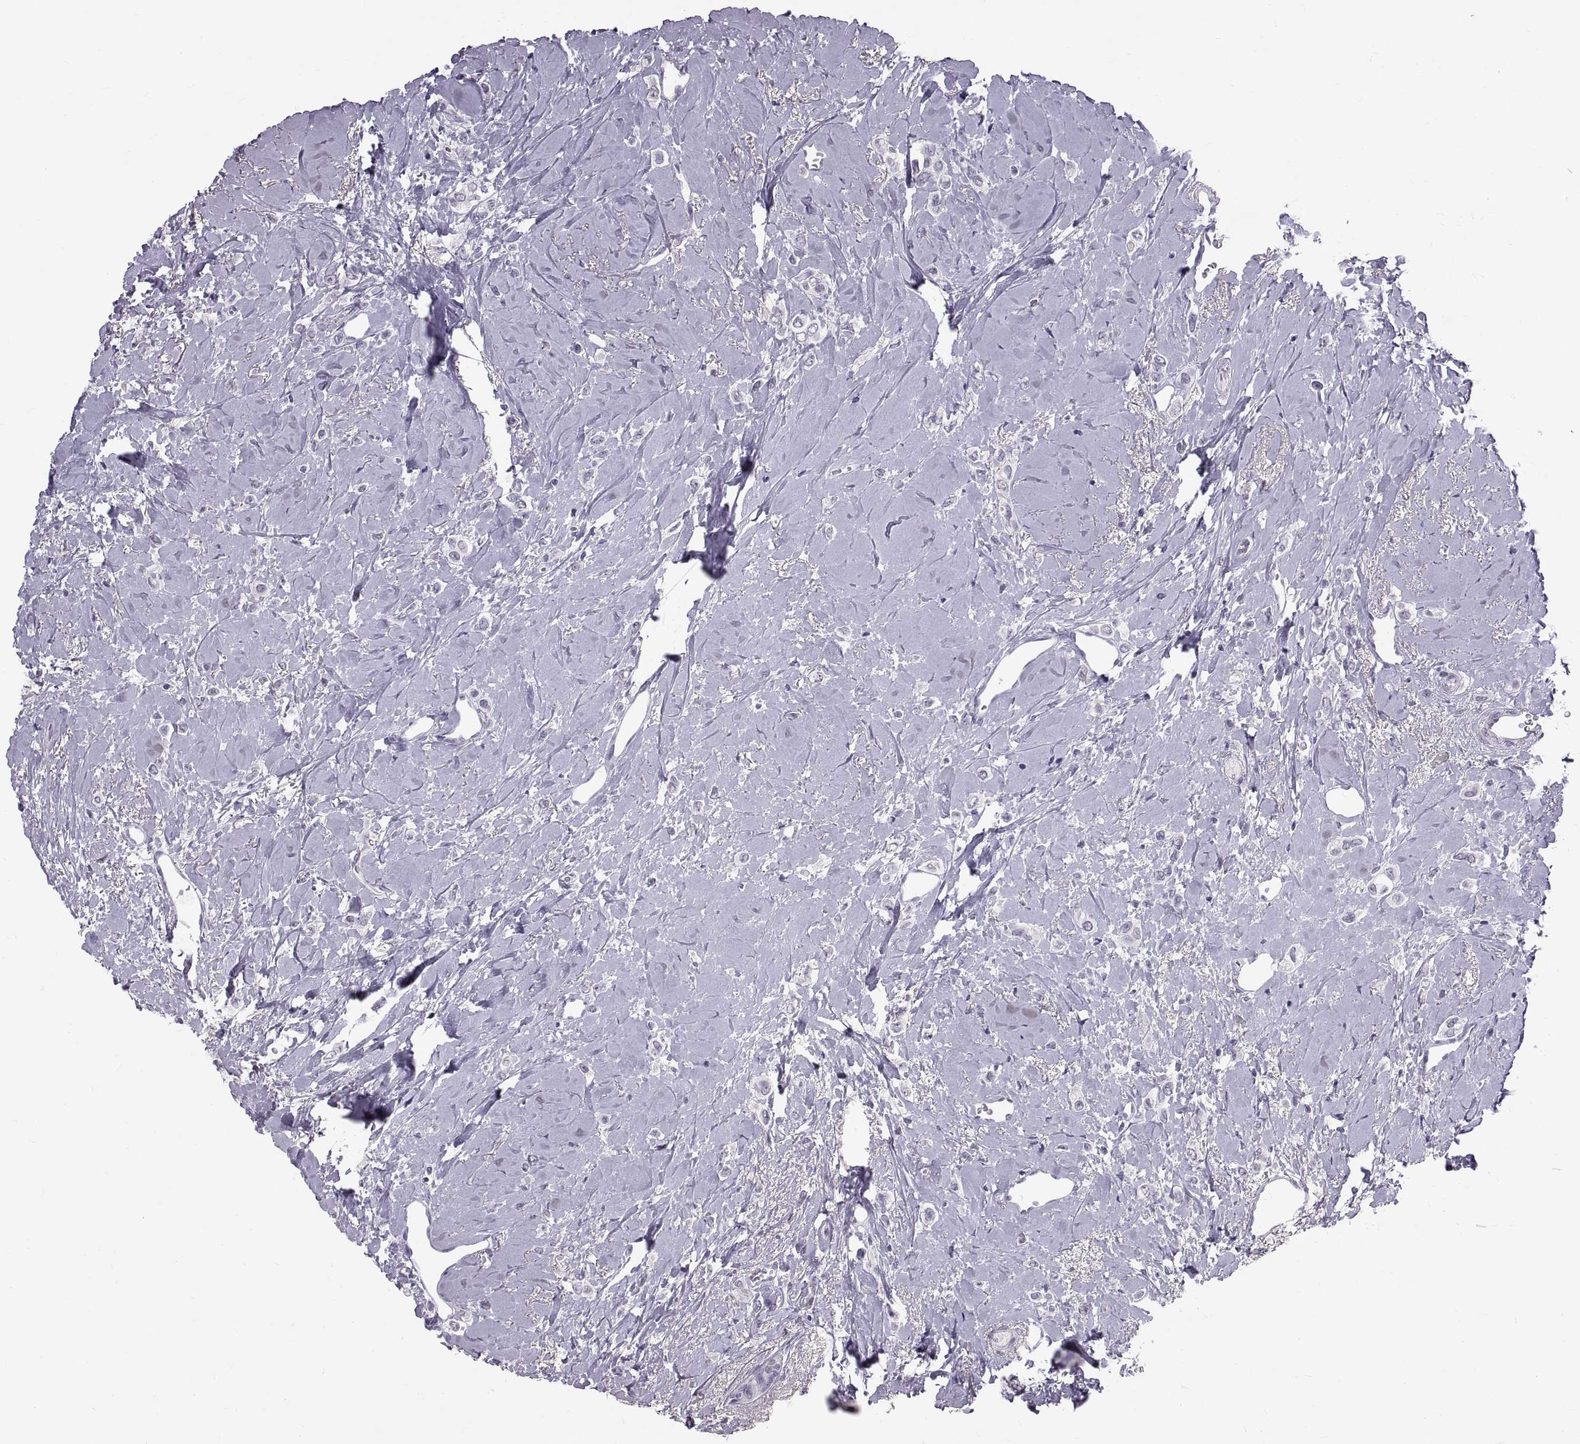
{"staining": {"intensity": "negative", "quantity": "none", "location": "none"}, "tissue": "breast cancer", "cell_type": "Tumor cells", "image_type": "cancer", "snomed": [{"axis": "morphology", "description": "Lobular carcinoma"}, {"axis": "topography", "description": "Breast"}], "caption": "Lobular carcinoma (breast) stained for a protein using immunohistochemistry (IHC) demonstrates no expression tumor cells.", "gene": "SPACDR", "patient": {"sex": "female", "age": 66}}